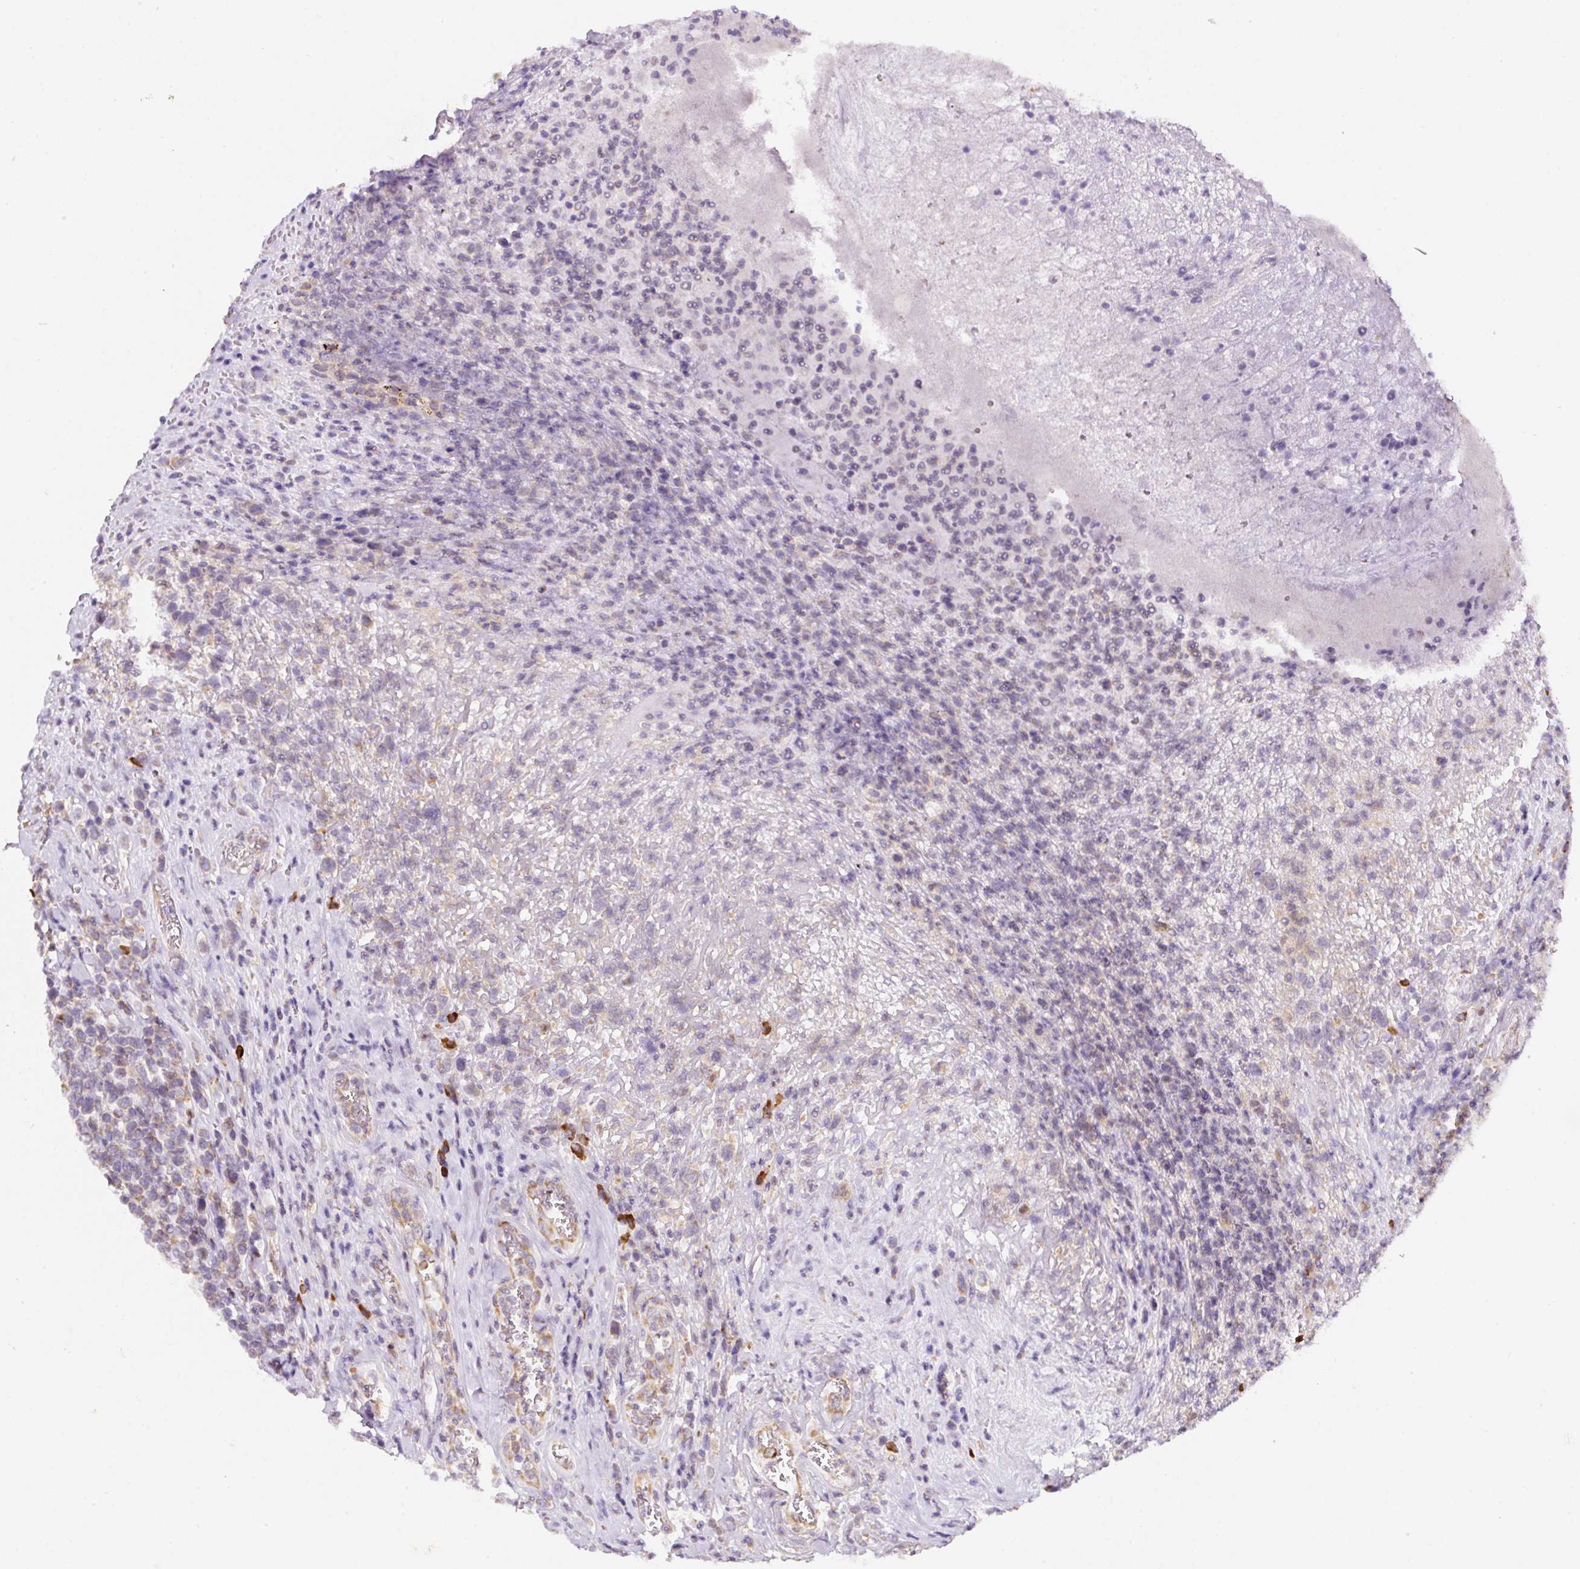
{"staining": {"intensity": "moderate", "quantity": "<25%", "location": "cytoplasmic/membranous"}, "tissue": "lymphoma", "cell_type": "Tumor cells", "image_type": "cancer", "snomed": [{"axis": "morphology", "description": "Malignant lymphoma, non-Hodgkin's type, High grade"}, {"axis": "topography", "description": "Soft tissue"}], "caption": "A brown stain shows moderate cytoplasmic/membranous expression of a protein in high-grade malignant lymphoma, non-Hodgkin's type tumor cells. The staining was performed using DAB to visualize the protein expression in brown, while the nuclei were stained in blue with hematoxylin (Magnification: 20x).", "gene": "DDOST", "patient": {"sex": "female", "age": 56}}